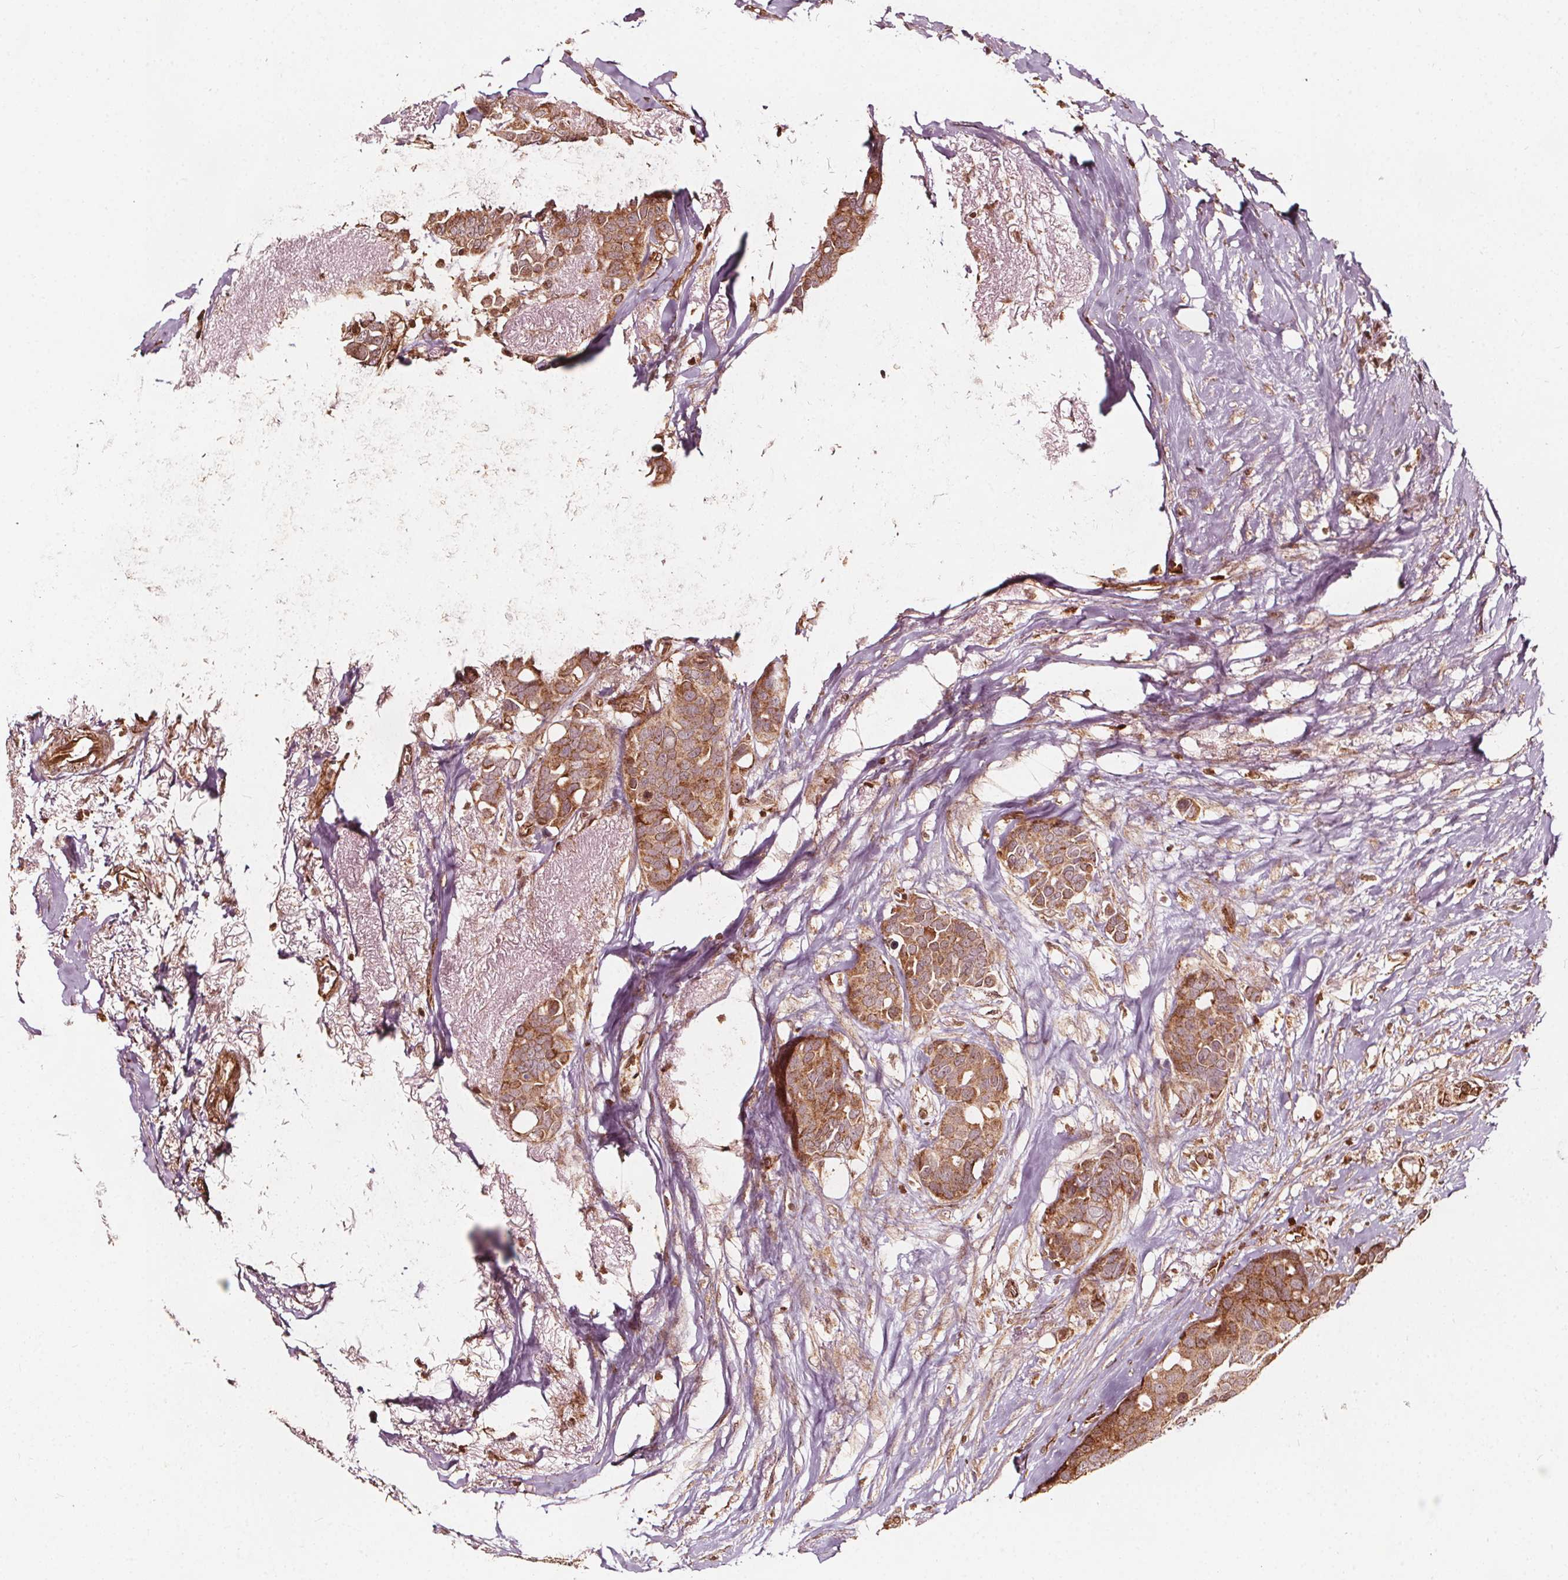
{"staining": {"intensity": "moderate", "quantity": ">75%", "location": "cytoplasmic/membranous"}, "tissue": "breast cancer", "cell_type": "Tumor cells", "image_type": "cancer", "snomed": [{"axis": "morphology", "description": "Duct carcinoma"}, {"axis": "topography", "description": "Breast"}], "caption": "High-power microscopy captured an IHC photomicrograph of breast cancer, revealing moderate cytoplasmic/membranous expression in about >75% of tumor cells. Using DAB (3,3'-diaminobenzidine) (brown) and hematoxylin (blue) stains, captured at high magnification using brightfield microscopy.", "gene": "AIP", "patient": {"sex": "female", "age": 54}}